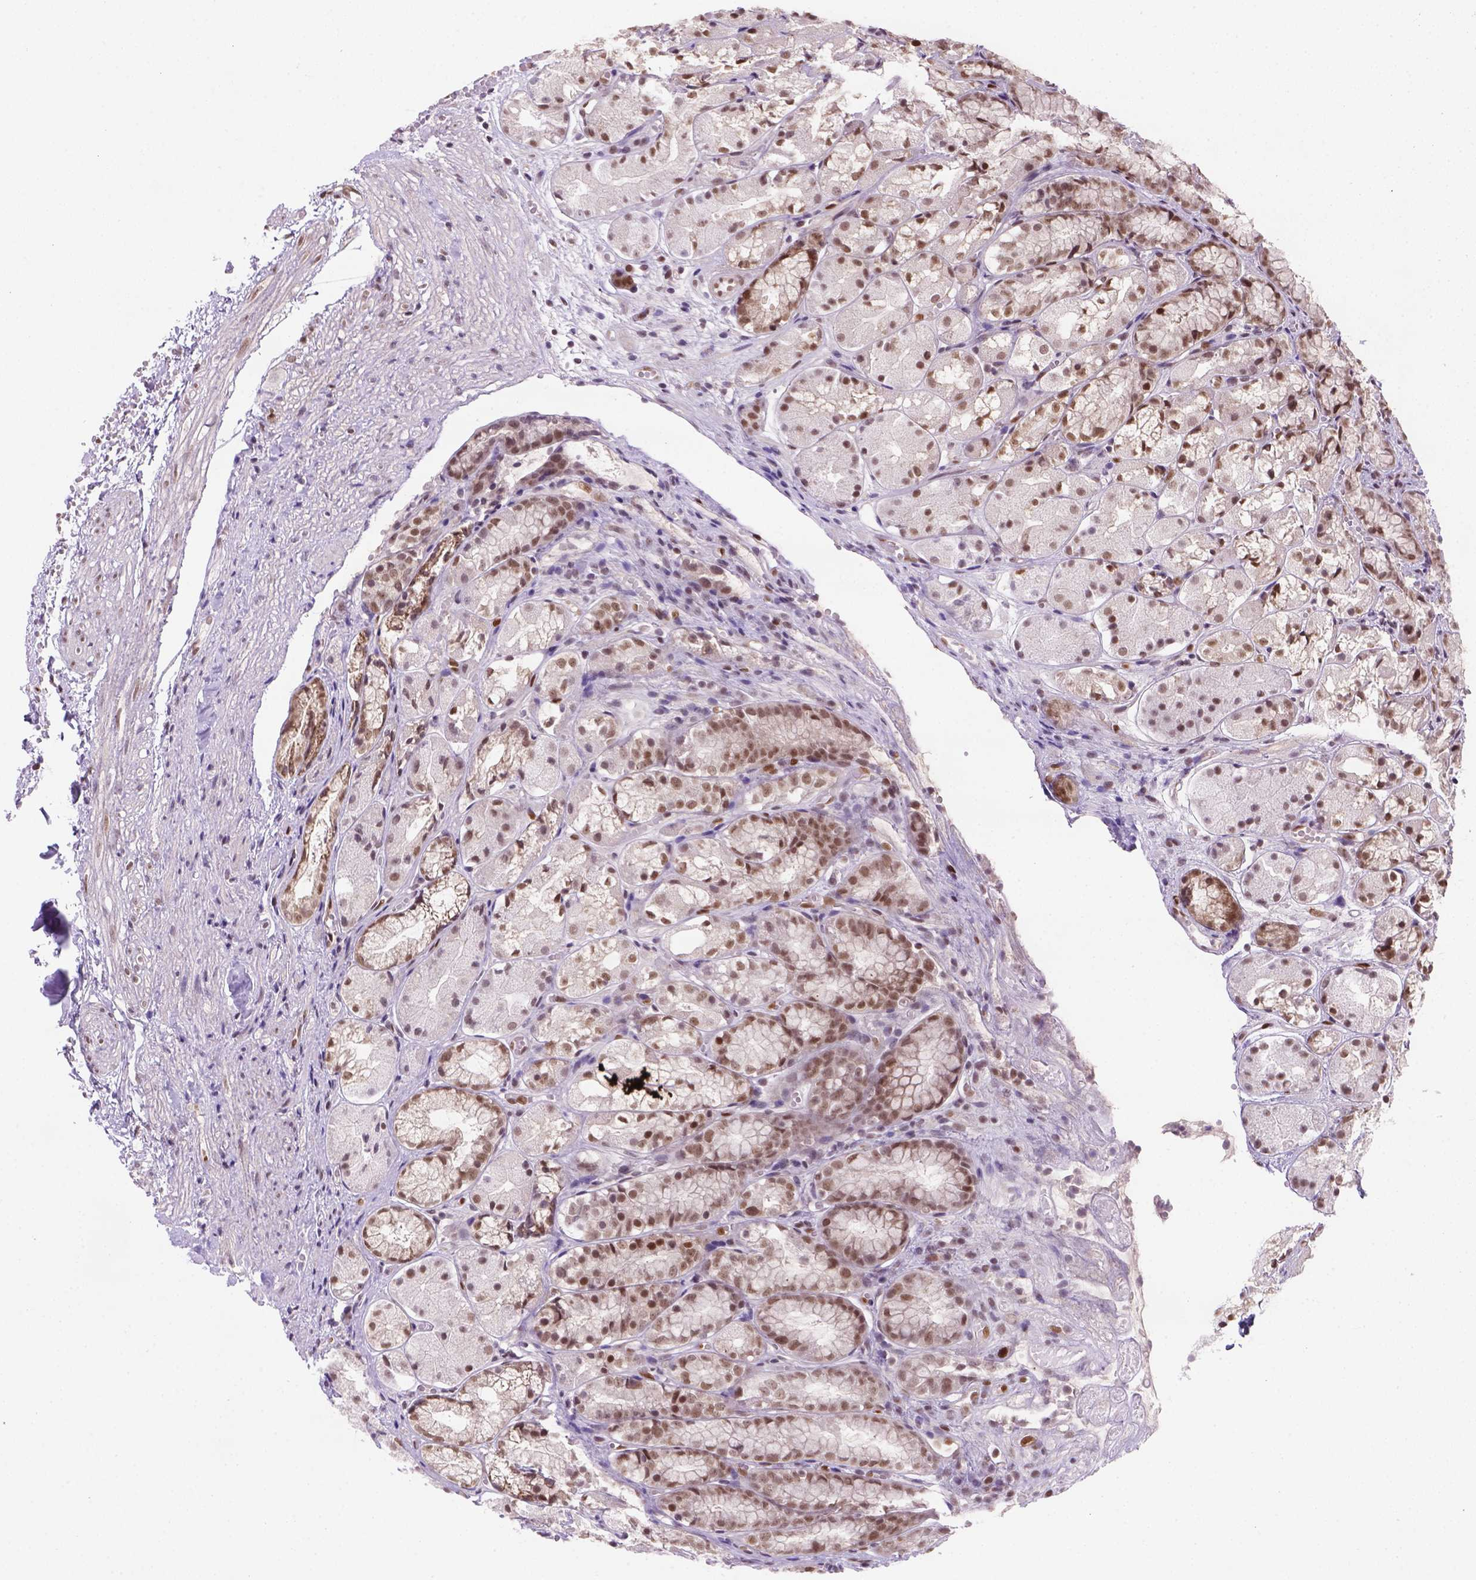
{"staining": {"intensity": "moderate", "quantity": "<25%", "location": "nuclear"}, "tissue": "stomach", "cell_type": "Glandular cells", "image_type": "normal", "snomed": [{"axis": "morphology", "description": "Normal tissue, NOS"}, {"axis": "topography", "description": "Stomach"}], "caption": "Immunohistochemical staining of unremarkable human stomach displays low levels of moderate nuclear expression in about <25% of glandular cells.", "gene": "MGMT", "patient": {"sex": "male", "age": 70}}